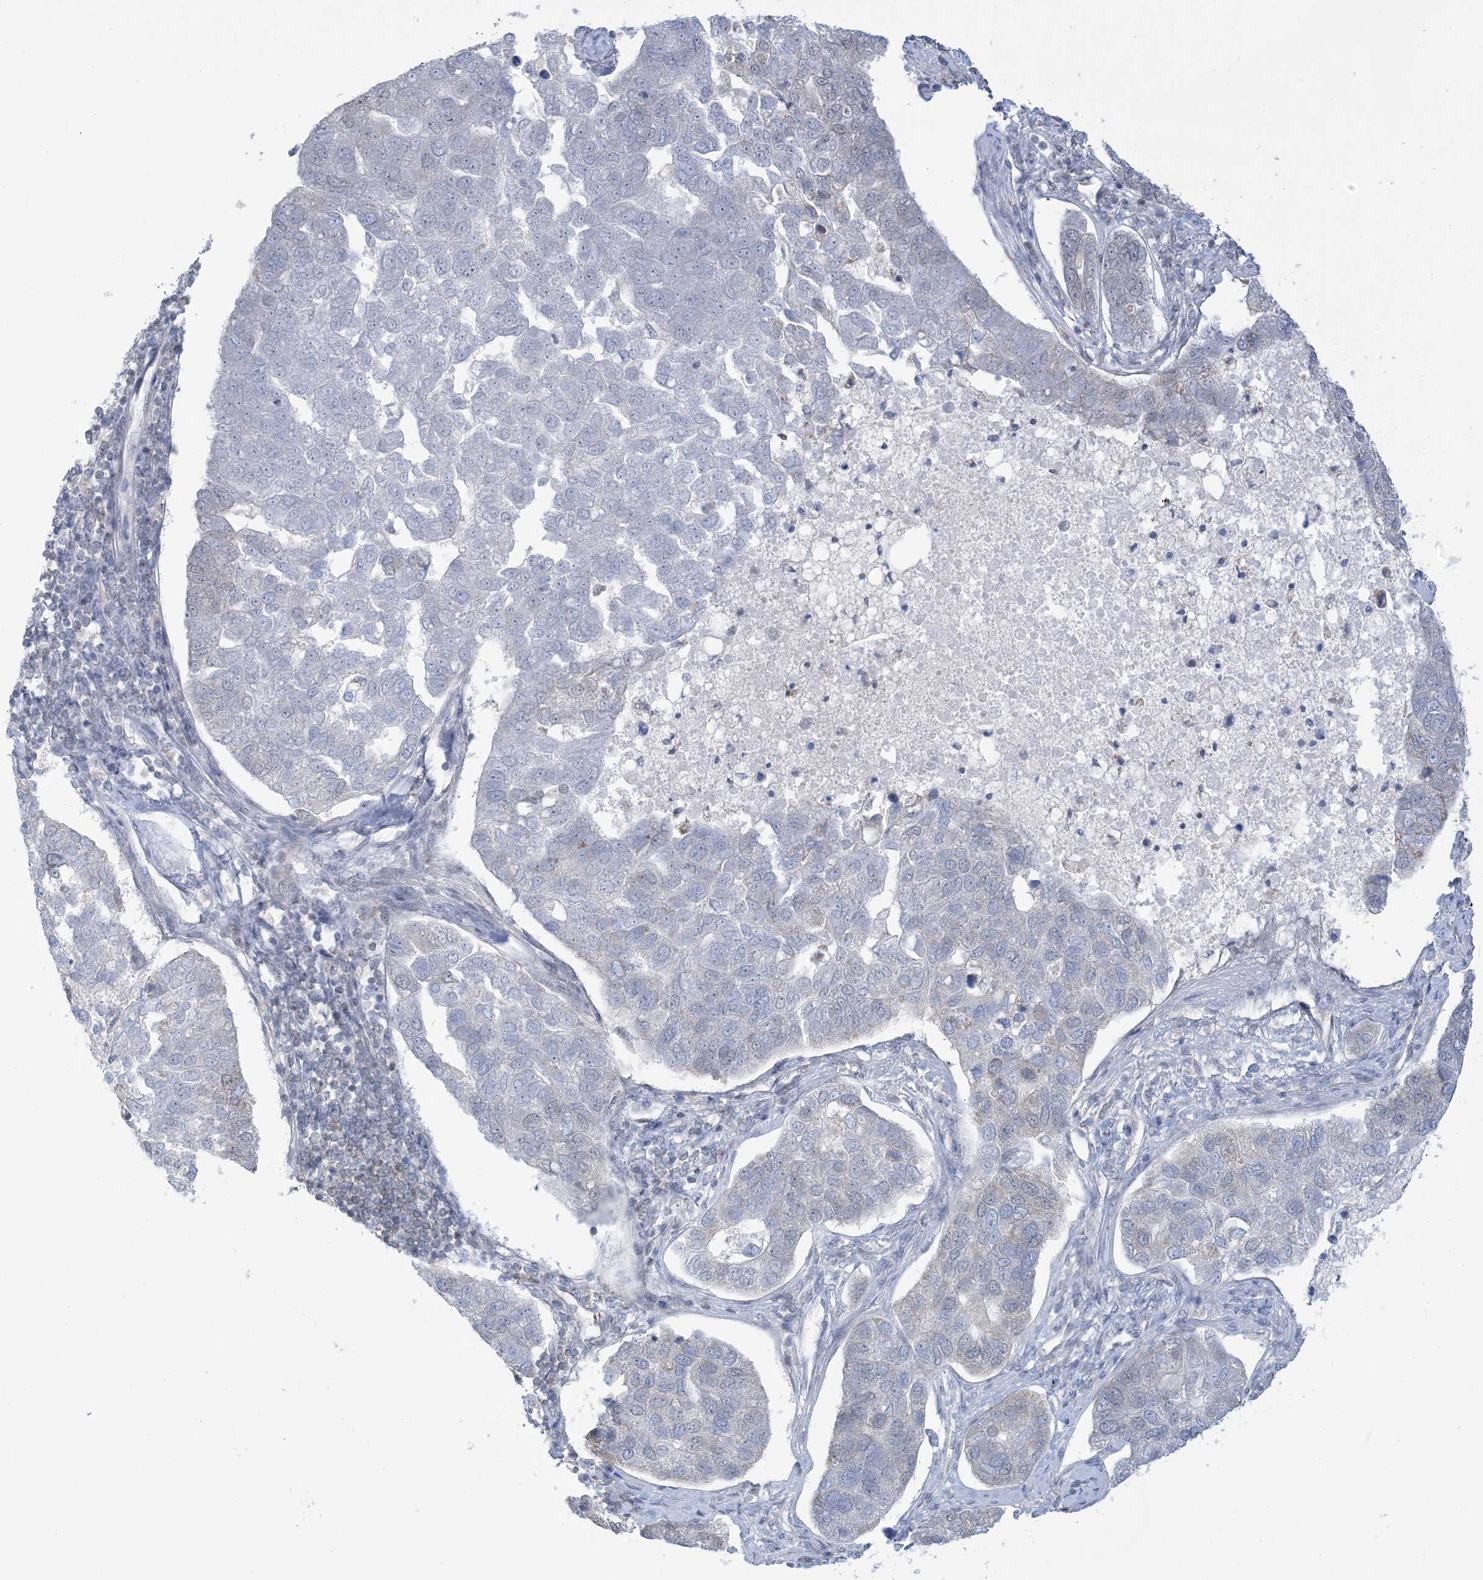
{"staining": {"intensity": "negative", "quantity": "none", "location": "none"}, "tissue": "pancreatic cancer", "cell_type": "Tumor cells", "image_type": "cancer", "snomed": [{"axis": "morphology", "description": "Adenocarcinoma, NOS"}, {"axis": "topography", "description": "Pancreas"}], "caption": "Human adenocarcinoma (pancreatic) stained for a protein using IHC reveals no positivity in tumor cells.", "gene": "CASP4", "patient": {"sex": "female", "age": 61}}